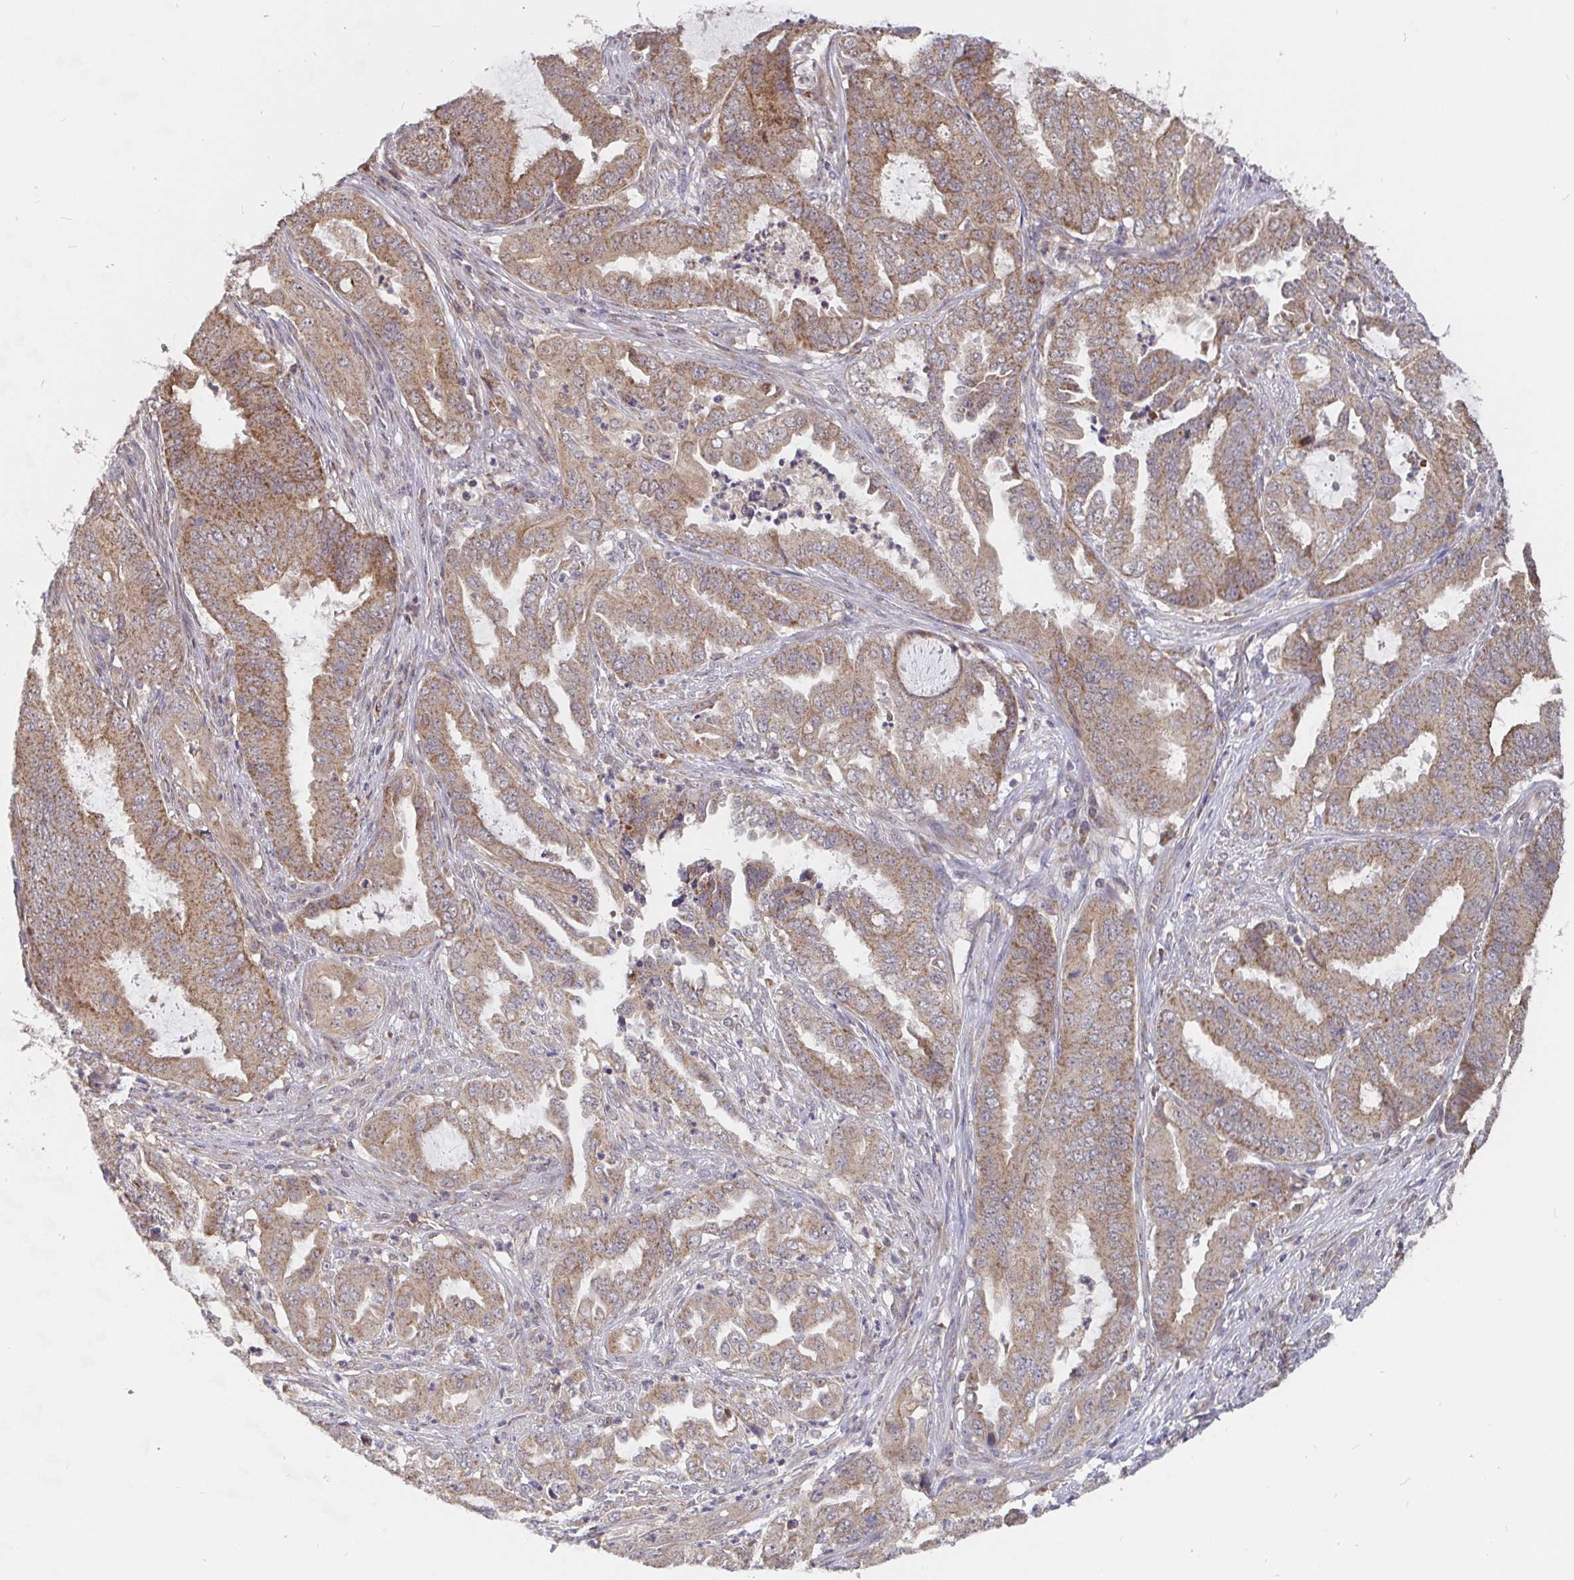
{"staining": {"intensity": "moderate", "quantity": ">75%", "location": "cytoplasmic/membranous"}, "tissue": "endometrial cancer", "cell_type": "Tumor cells", "image_type": "cancer", "snomed": [{"axis": "morphology", "description": "Adenocarcinoma, NOS"}, {"axis": "topography", "description": "Endometrium"}], "caption": "Moderate cytoplasmic/membranous expression is identified in approximately >75% of tumor cells in endometrial cancer (adenocarcinoma).", "gene": "PDF", "patient": {"sex": "female", "age": 51}}